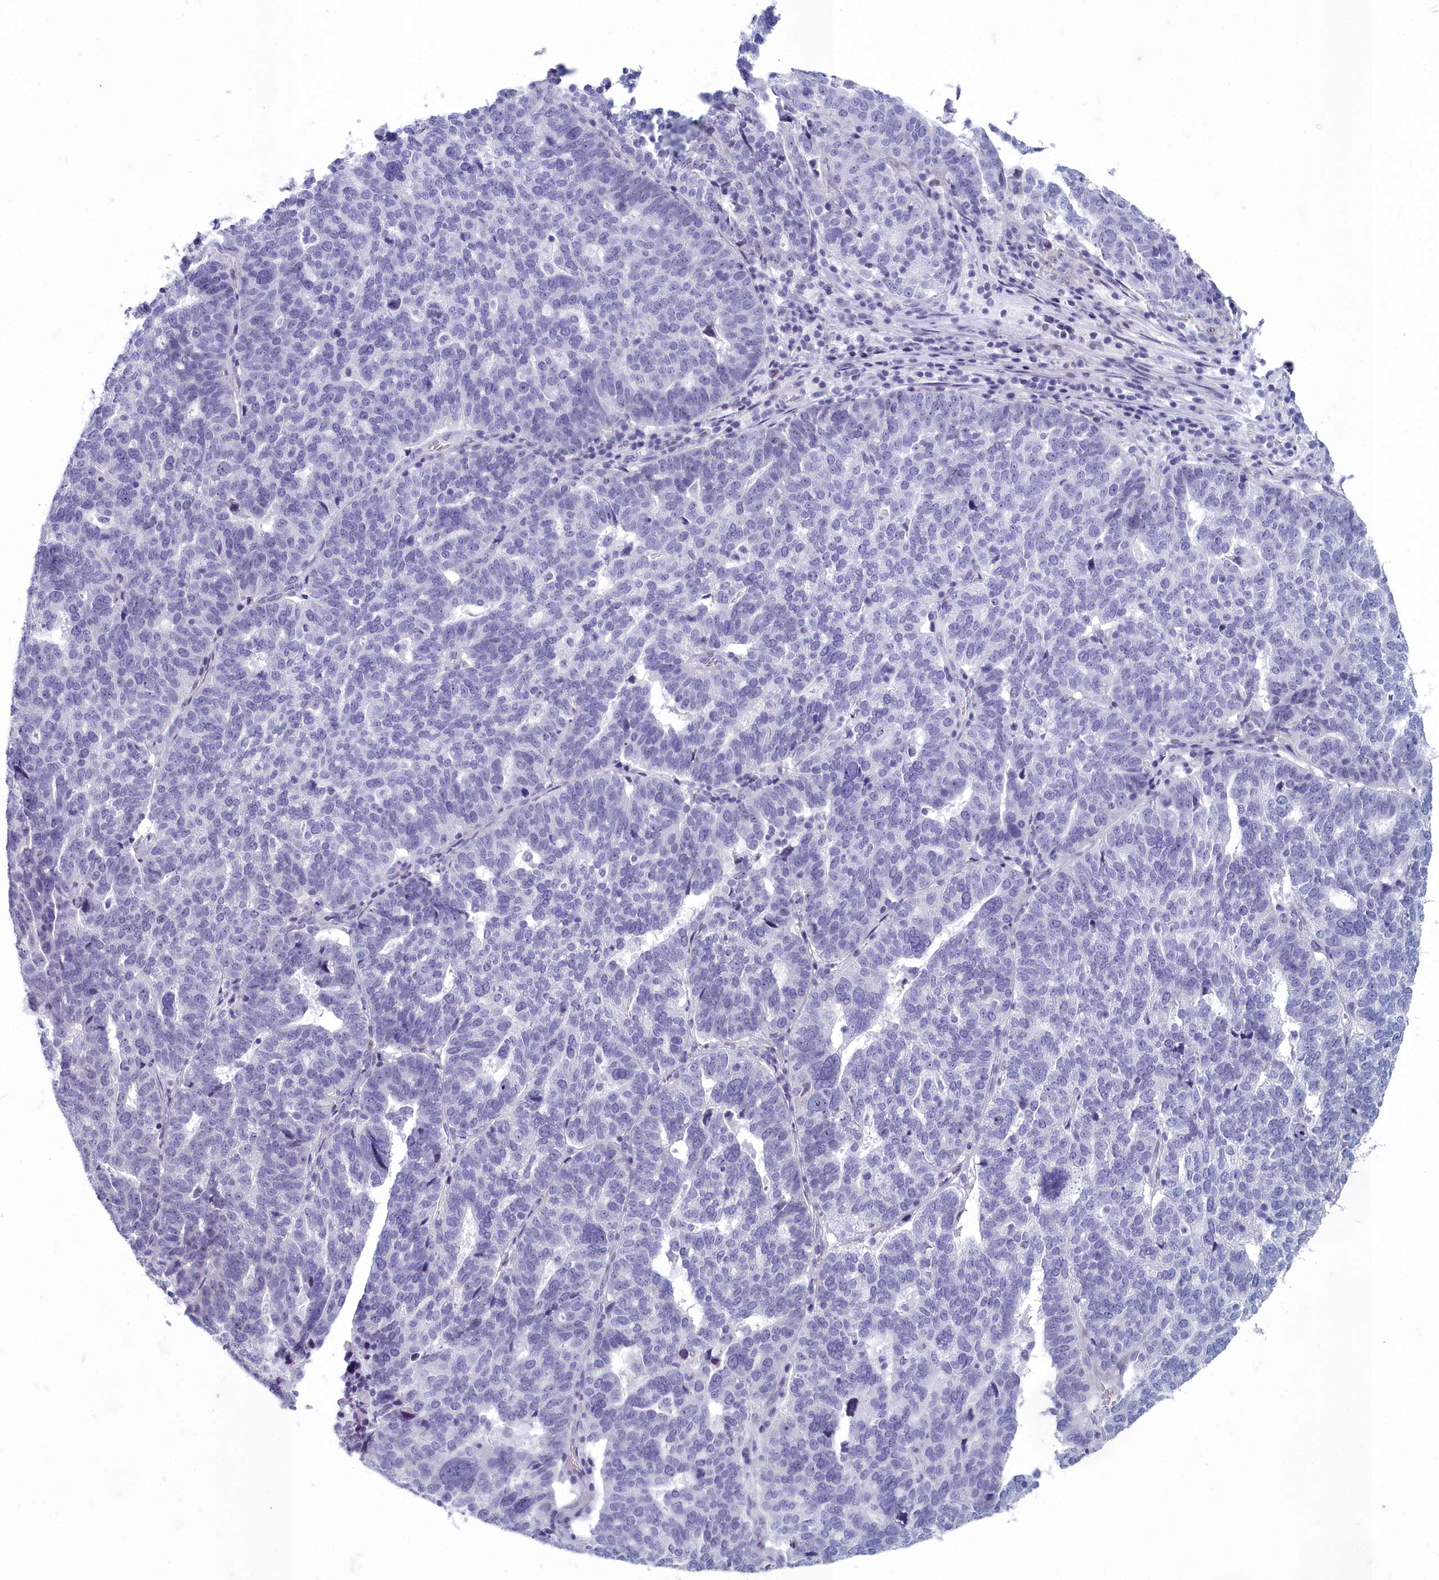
{"staining": {"intensity": "negative", "quantity": "none", "location": "none"}, "tissue": "ovarian cancer", "cell_type": "Tumor cells", "image_type": "cancer", "snomed": [{"axis": "morphology", "description": "Cystadenocarcinoma, serous, NOS"}, {"axis": "topography", "description": "Ovary"}], "caption": "DAB (3,3'-diaminobenzidine) immunohistochemical staining of ovarian cancer (serous cystadenocarcinoma) displays no significant expression in tumor cells.", "gene": "INSYN2A", "patient": {"sex": "female", "age": 59}}